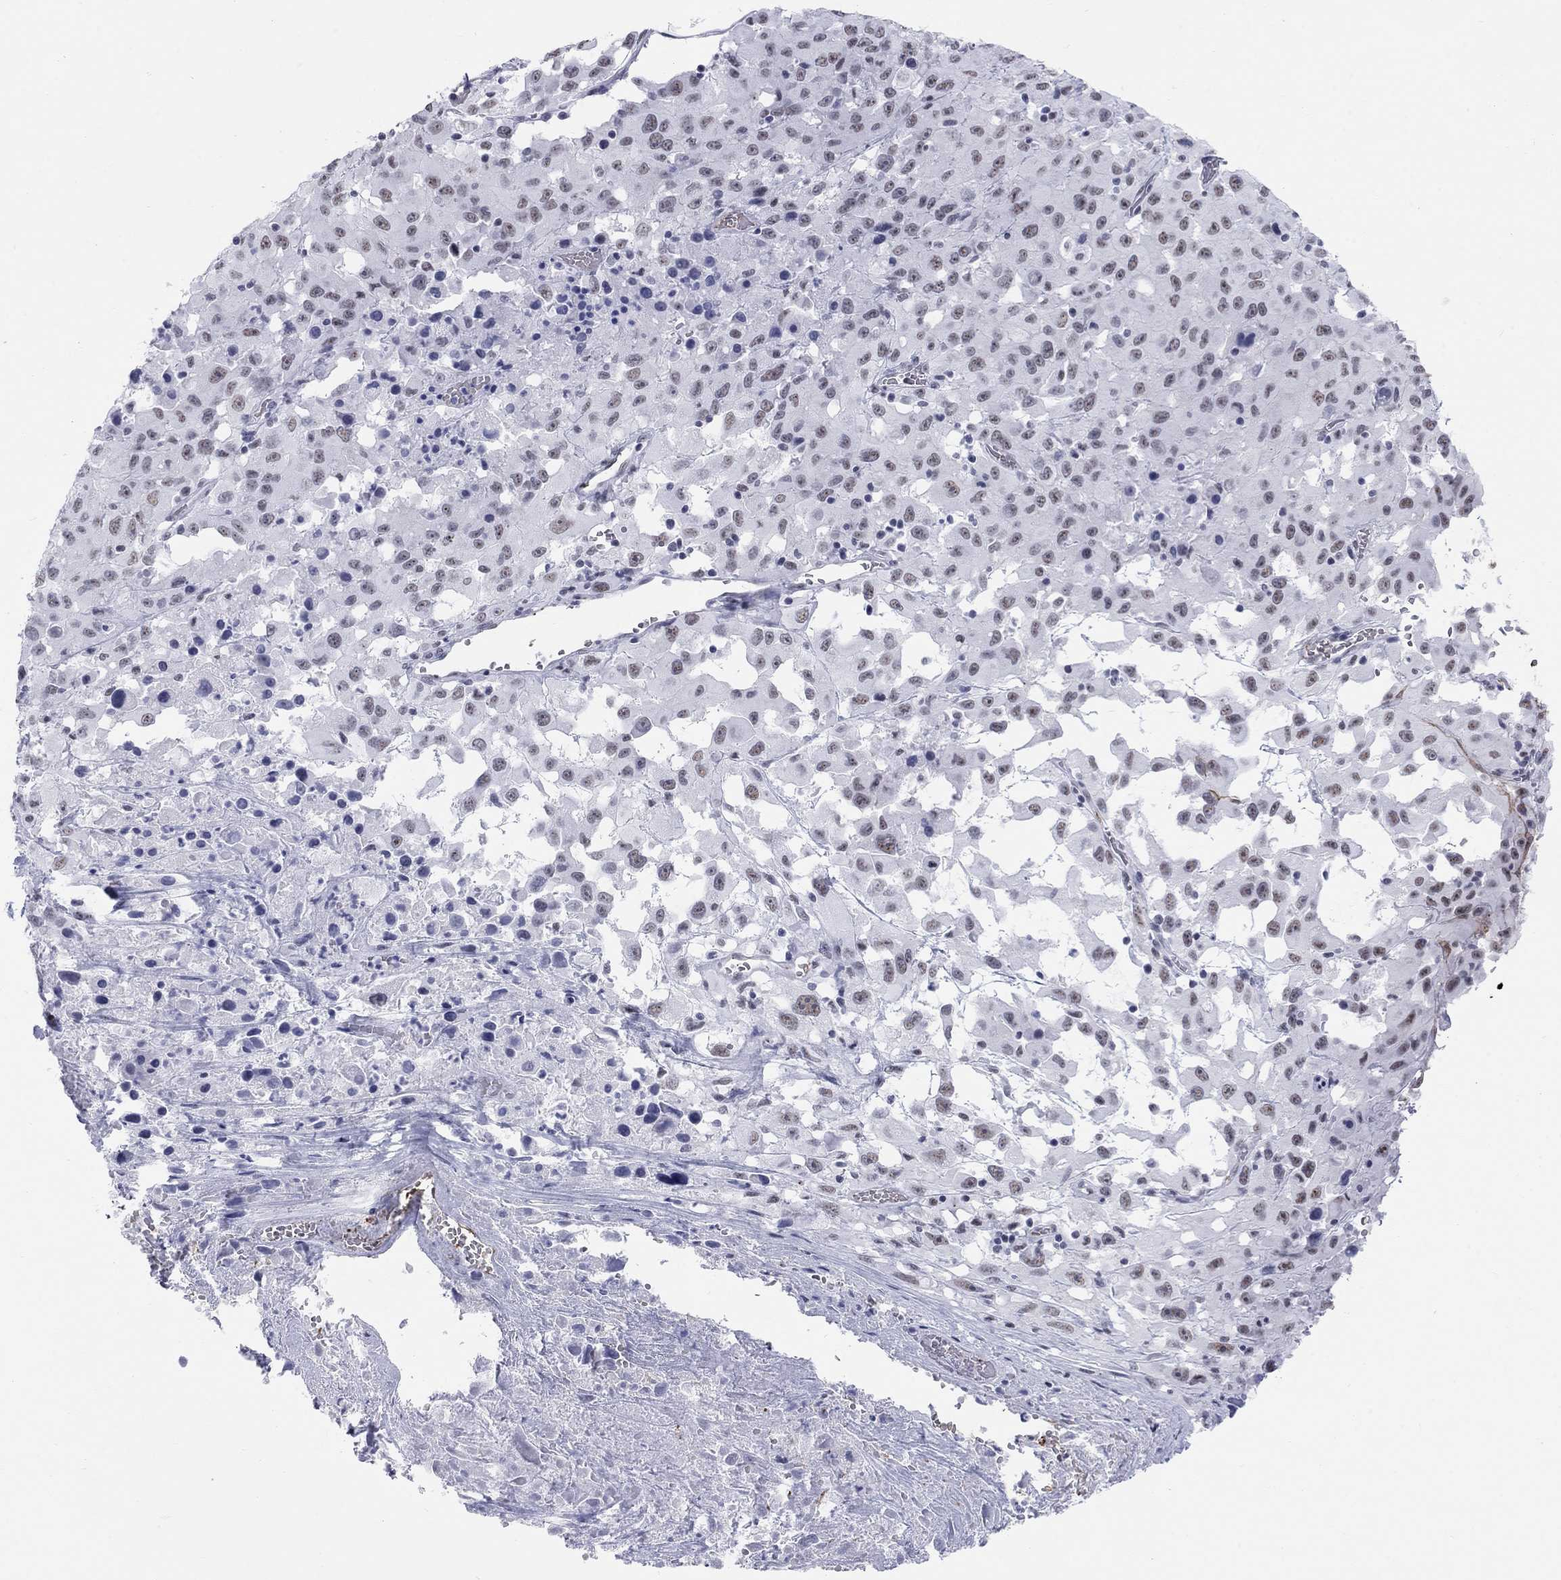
{"staining": {"intensity": "weak", "quantity": "<25%", "location": "nuclear"}, "tissue": "melanoma", "cell_type": "Tumor cells", "image_type": "cancer", "snomed": [{"axis": "morphology", "description": "Malignant melanoma, Metastatic site"}, {"axis": "topography", "description": "Lymph node"}], "caption": "Malignant melanoma (metastatic site) stained for a protein using IHC exhibits no staining tumor cells.", "gene": "DMTN", "patient": {"sex": "male", "age": 50}}